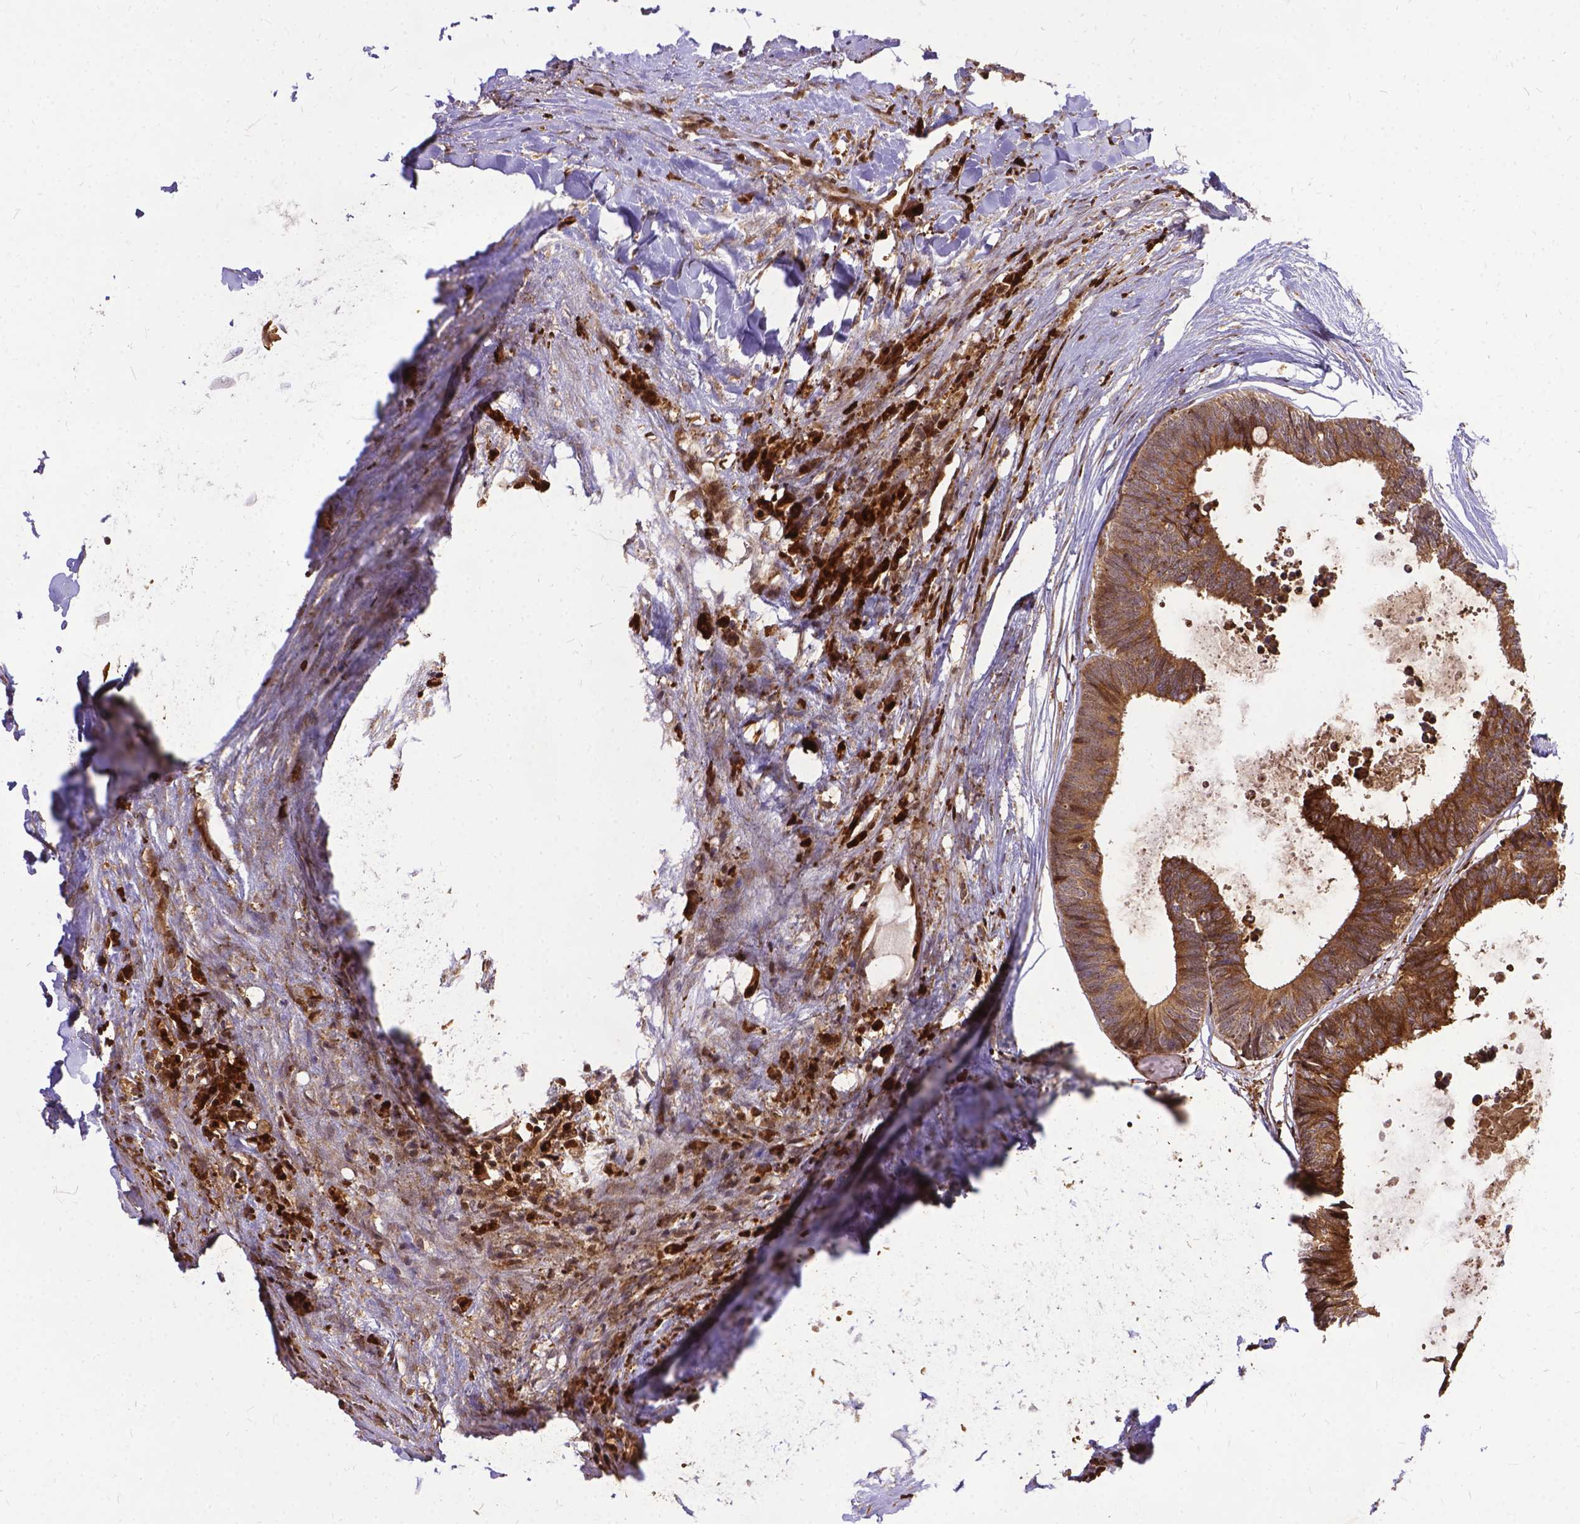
{"staining": {"intensity": "moderate", "quantity": ">75%", "location": "cytoplasmic/membranous"}, "tissue": "colorectal cancer", "cell_type": "Tumor cells", "image_type": "cancer", "snomed": [{"axis": "morphology", "description": "Adenocarcinoma, NOS"}, {"axis": "topography", "description": "Colon"}, {"axis": "topography", "description": "Rectum"}], "caption": "Immunohistochemistry (IHC) staining of adenocarcinoma (colorectal), which exhibits medium levels of moderate cytoplasmic/membranous staining in about >75% of tumor cells indicating moderate cytoplasmic/membranous protein positivity. The staining was performed using DAB (brown) for protein detection and nuclei were counterstained in hematoxylin (blue).", "gene": "DENND6A", "patient": {"sex": "male", "age": 57}}